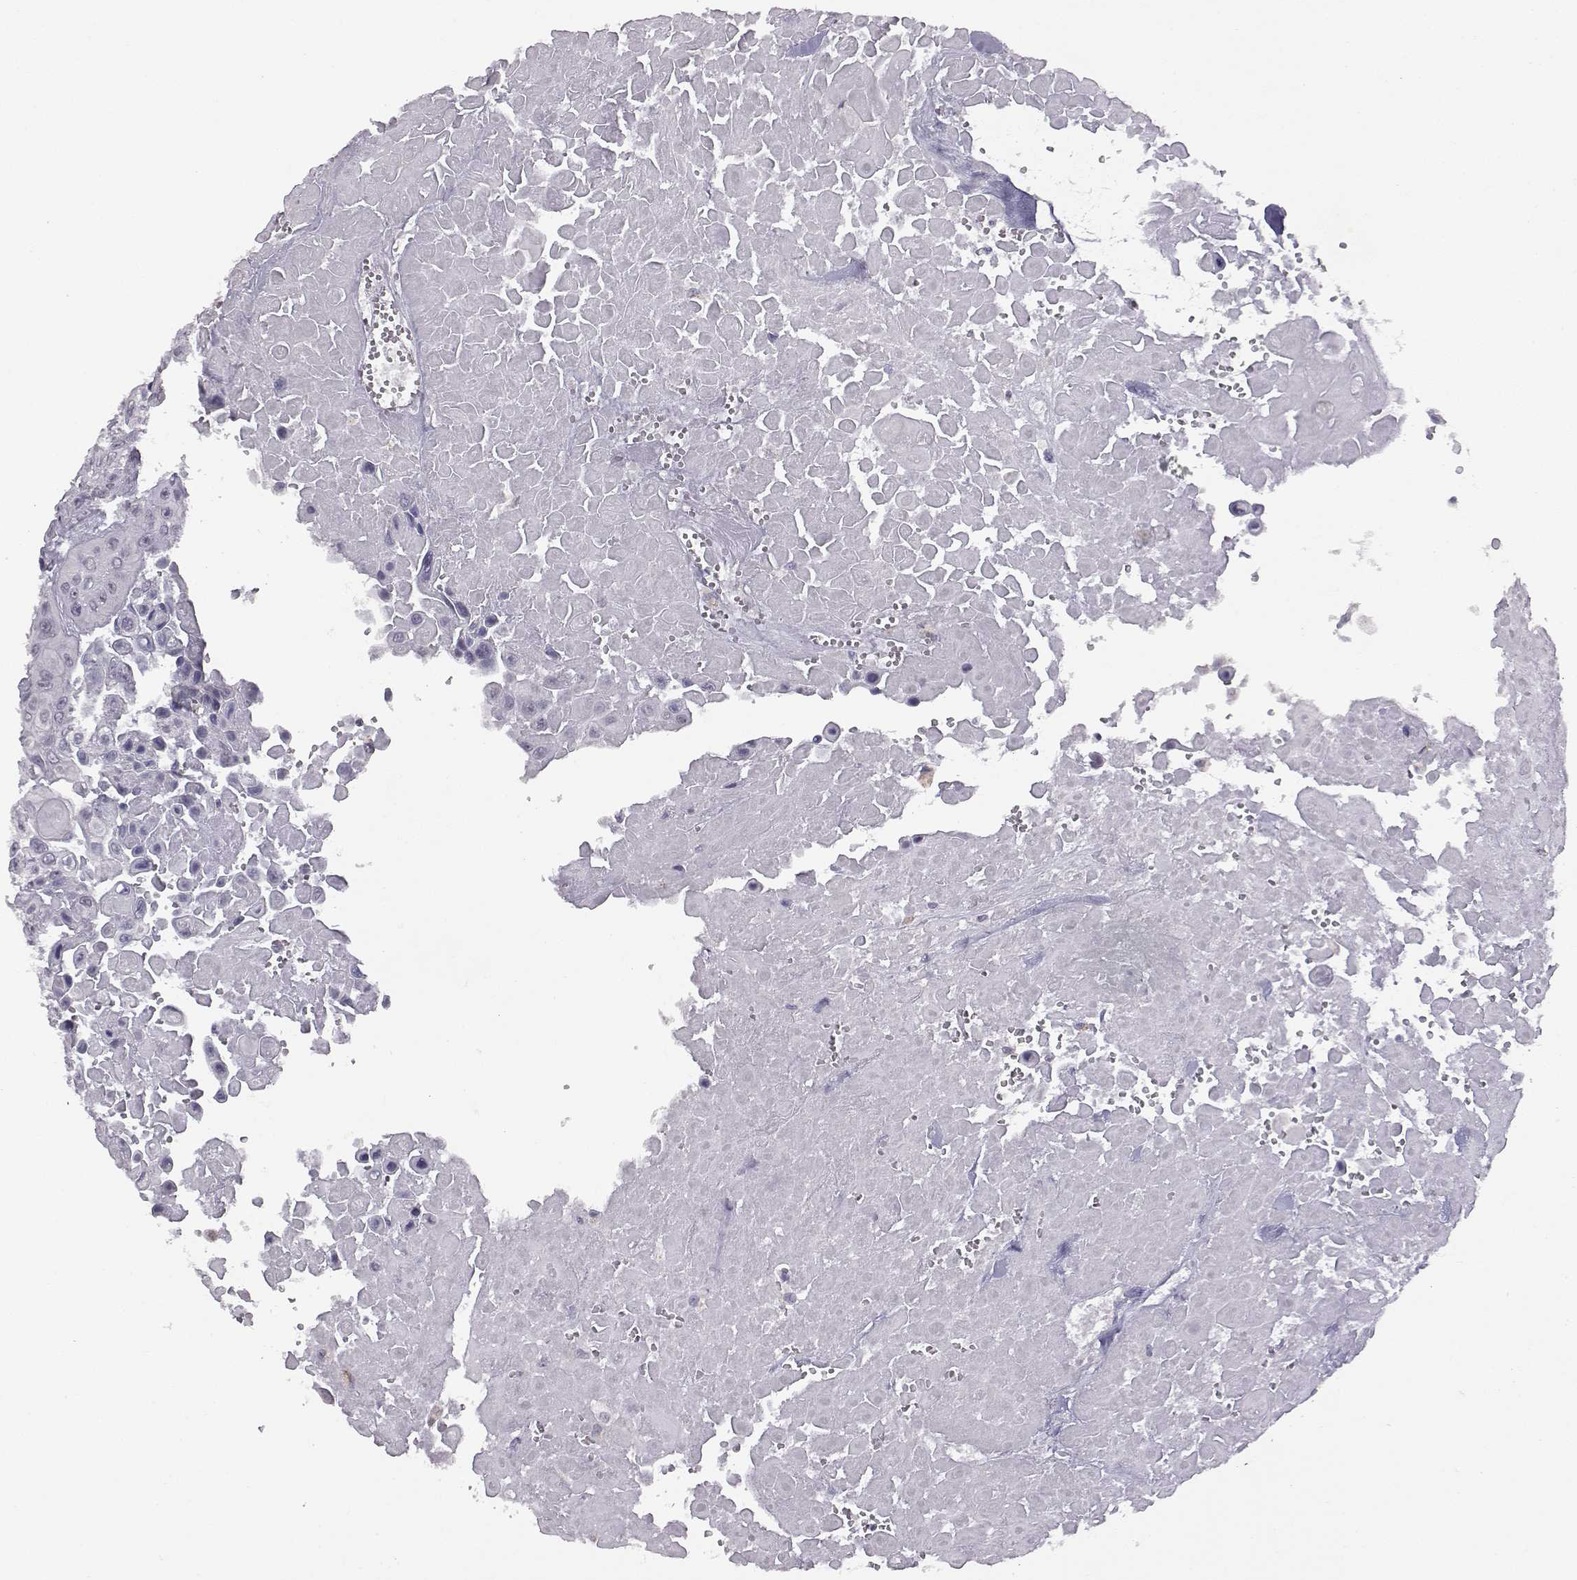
{"staining": {"intensity": "negative", "quantity": "none", "location": "none"}, "tissue": "head and neck cancer", "cell_type": "Tumor cells", "image_type": "cancer", "snomed": [{"axis": "morphology", "description": "Adenocarcinoma, NOS"}, {"axis": "topography", "description": "Head-Neck"}], "caption": "Immunohistochemical staining of adenocarcinoma (head and neck) shows no significant expression in tumor cells.", "gene": "VGF", "patient": {"sex": "male", "age": 73}}